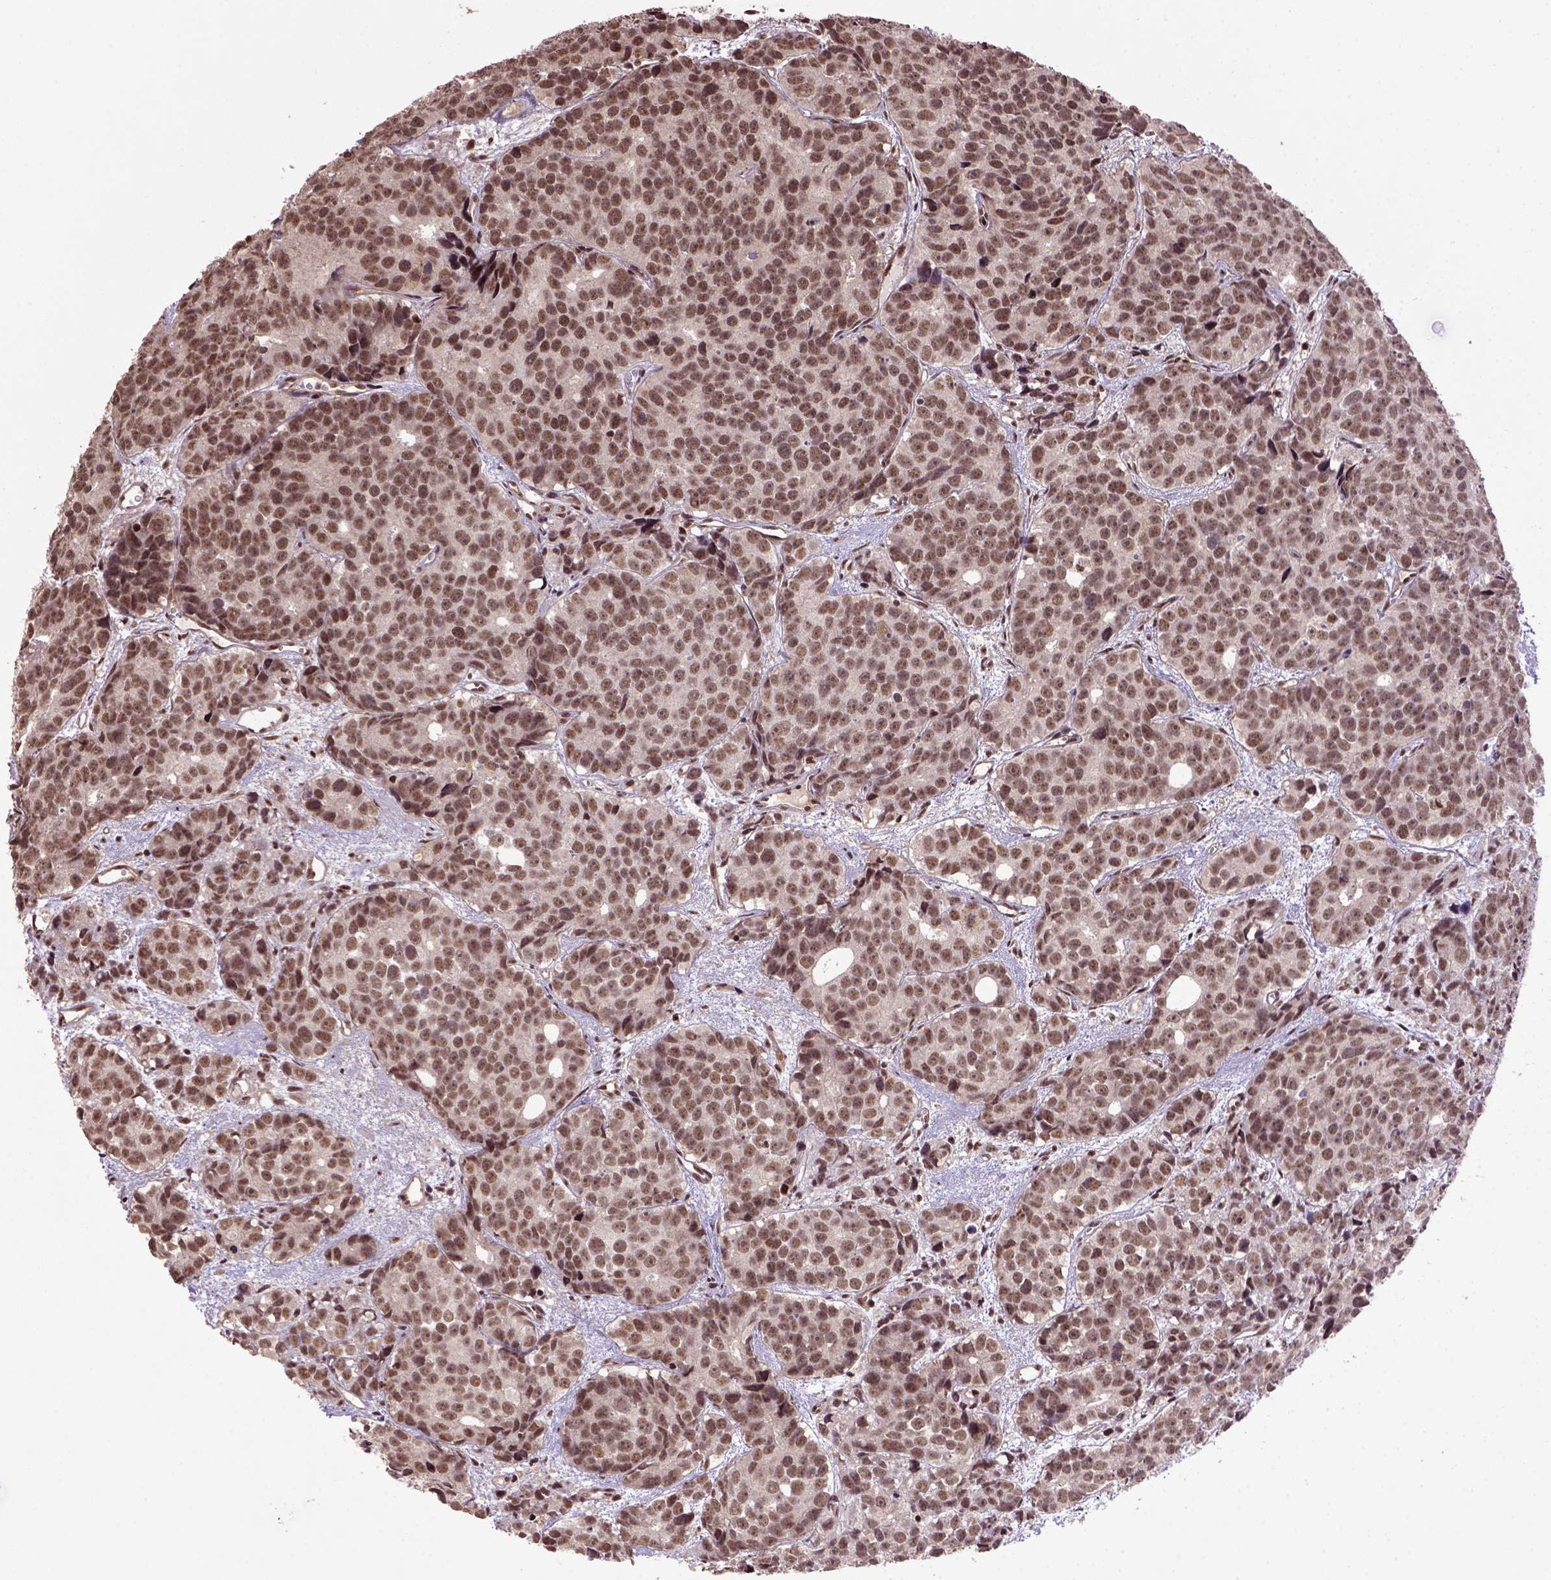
{"staining": {"intensity": "moderate", "quantity": ">75%", "location": "nuclear"}, "tissue": "prostate cancer", "cell_type": "Tumor cells", "image_type": "cancer", "snomed": [{"axis": "morphology", "description": "Adenocarcinoma, High grade"}, {"axis": "topography", "description": "Prostate"}], "caption": "Moderate nuclear protein expression is present in about >75% of tumor cells in adenocarcinoma (high-grade) (prostate).", "gene": "PPIG", "patient": {"sex": "male", "age": 77}}